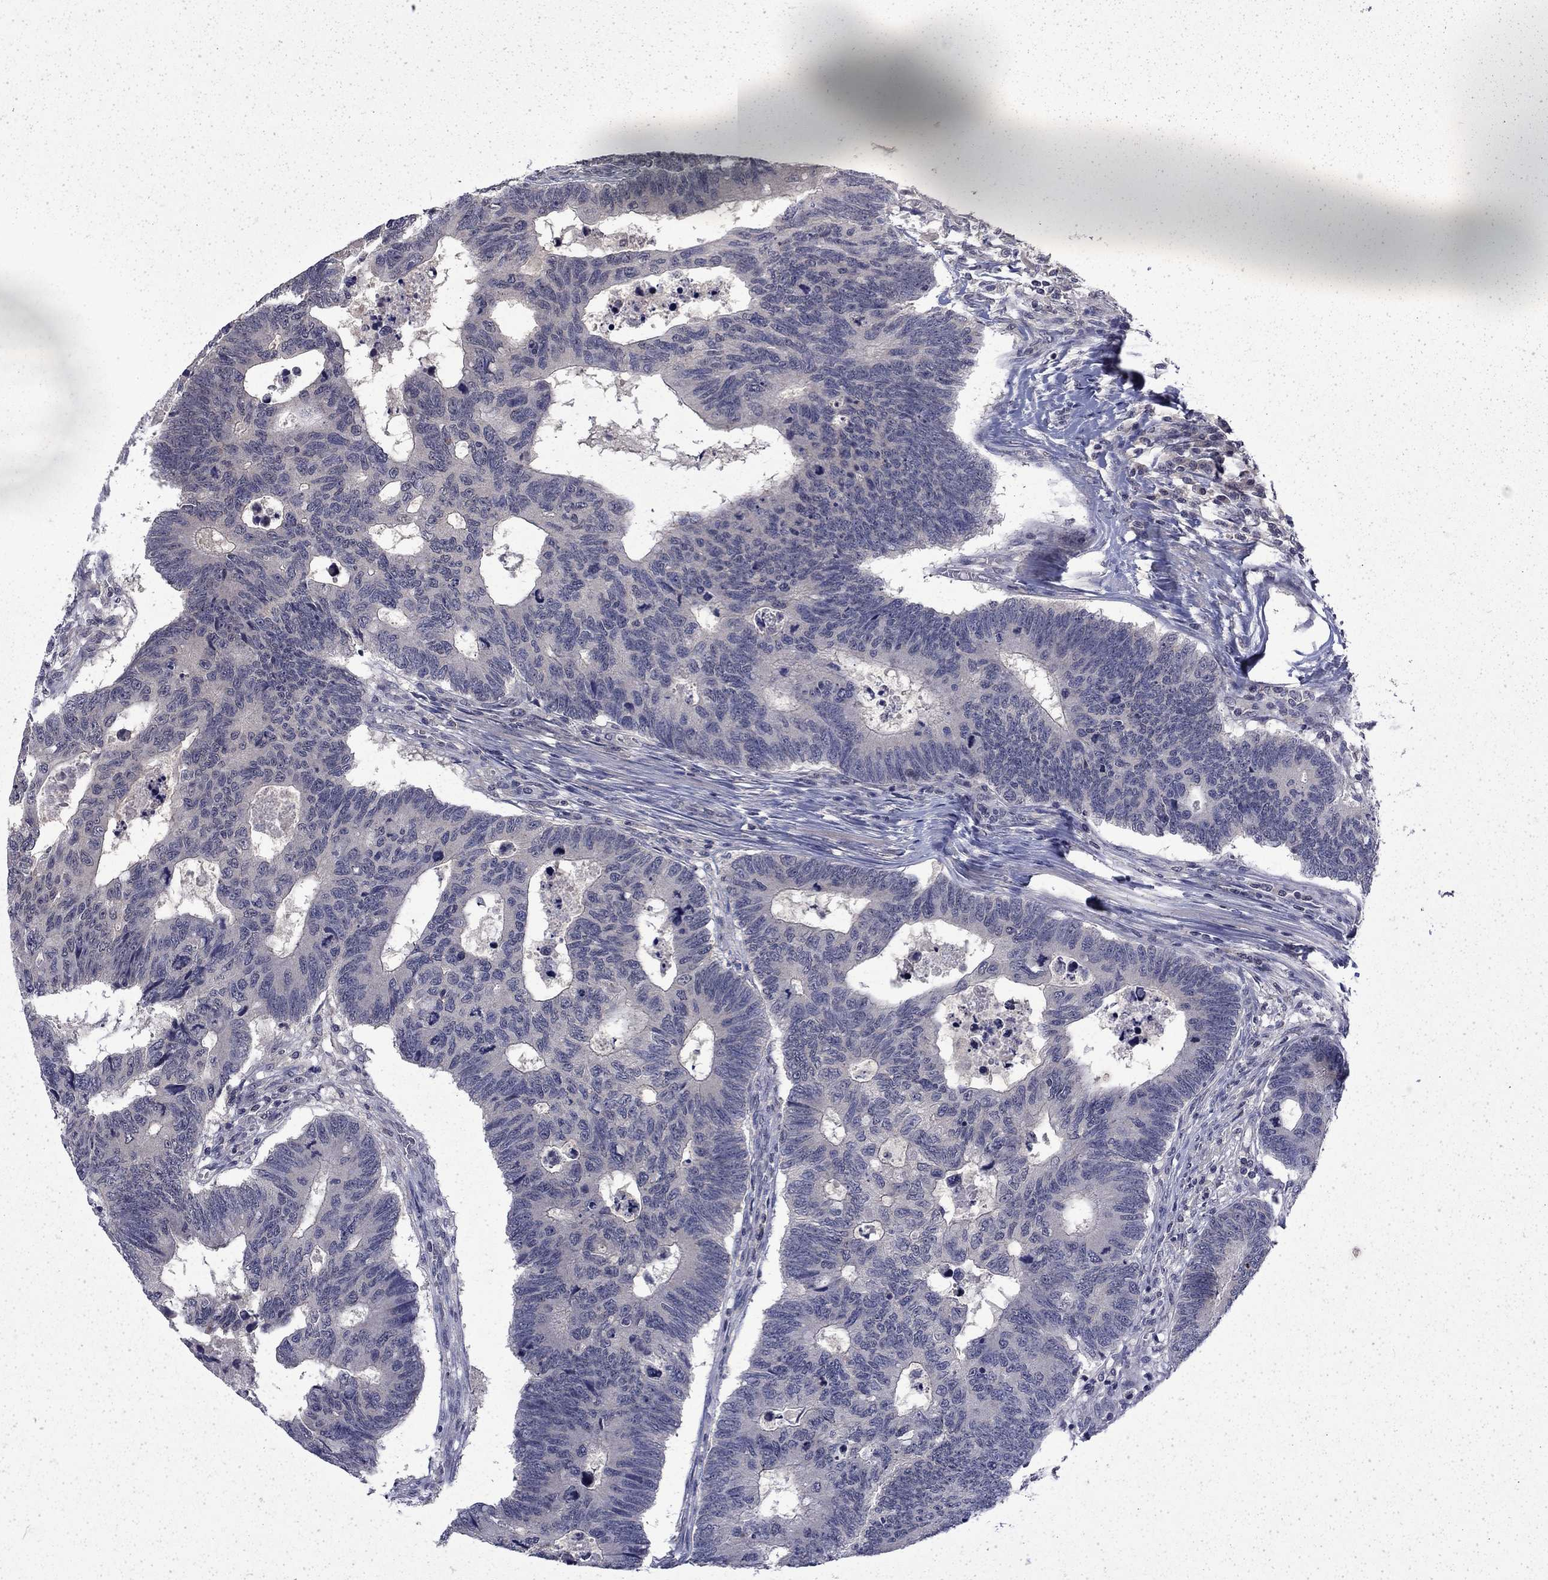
{"staining": {"intensity": "negative", "quantity": "none", "location": "none"}, "tissue": "colorectal cancer", "cell_type": "Tumor cells", "image_type": "cancer", "snomed": [{"axis": "morphology", "description": "Adenocarcinoma, NOS"}, {"axis": "topography", "description": "Colon"}], "caption": "Tumor cells show no significant protein staining in colorectal cancer. (Brightfield microscopy of DAB (3,3'-diaminobenzidine) immunohistochemistry at high magnification).", "gene": "CHAT", "patient": {"sex": "female", "age": 77}}